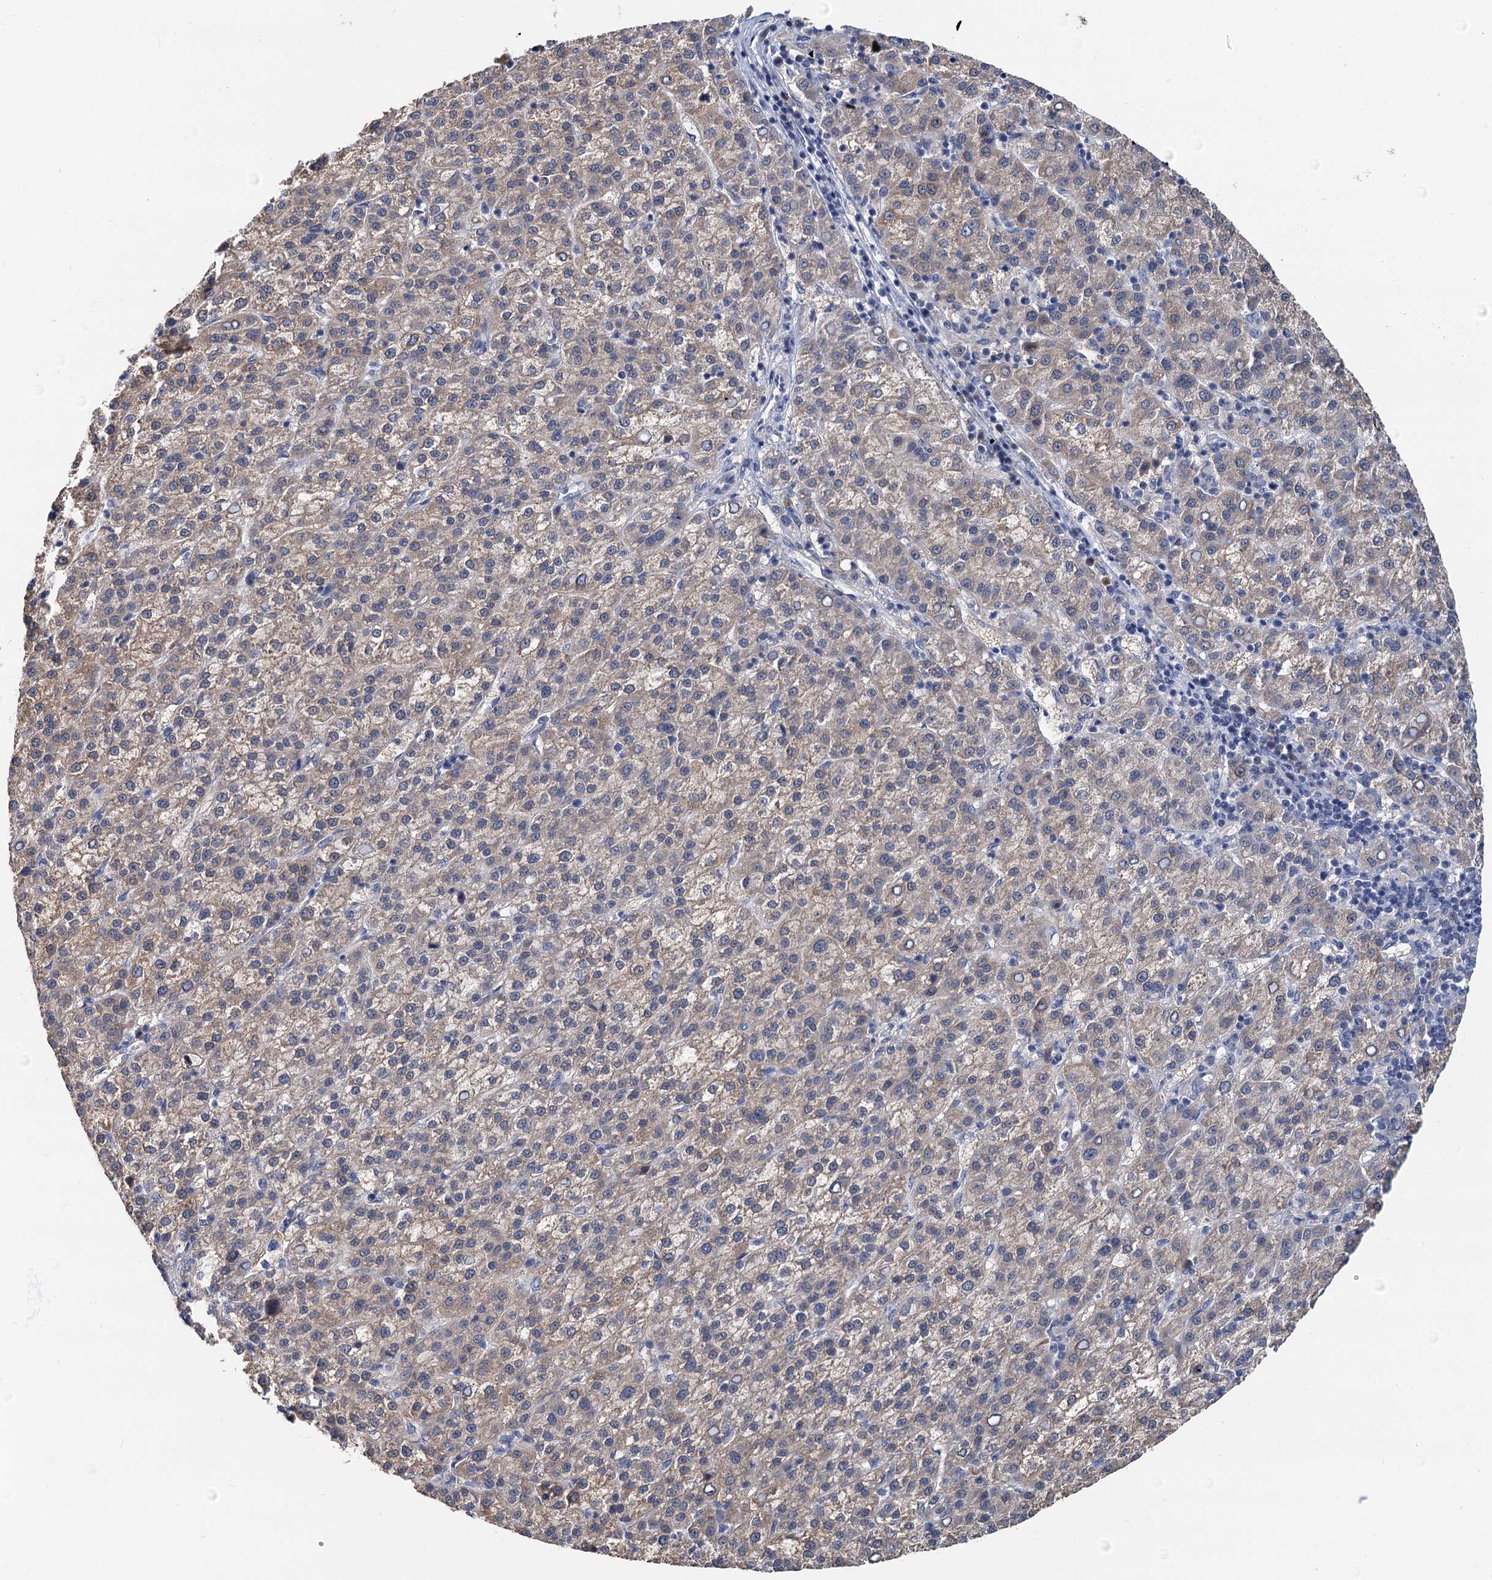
{"staining": {"intensity": "weak", "quantity": "25%-75%", "location": "cytoplasmic/membranous"}, "tissue": "liver cancer", "cell_type": "Tumor cells", "image_type": "cancer", "snomed": [{"axis": "morphology", "description": "Carcinoma, Hepatocellular, NOS"}, {"axis": "topography", "description": "Liver"}], "caption": "Liver cancer (hepatocellular carcinoma) stained with a brown dye demonstrates weak cytoplasmic/membranous positive positivity in about 25%-75% of tumor cells.", "gene": "ANKRD42", "patient": {"sex": "female", "age": 58}}